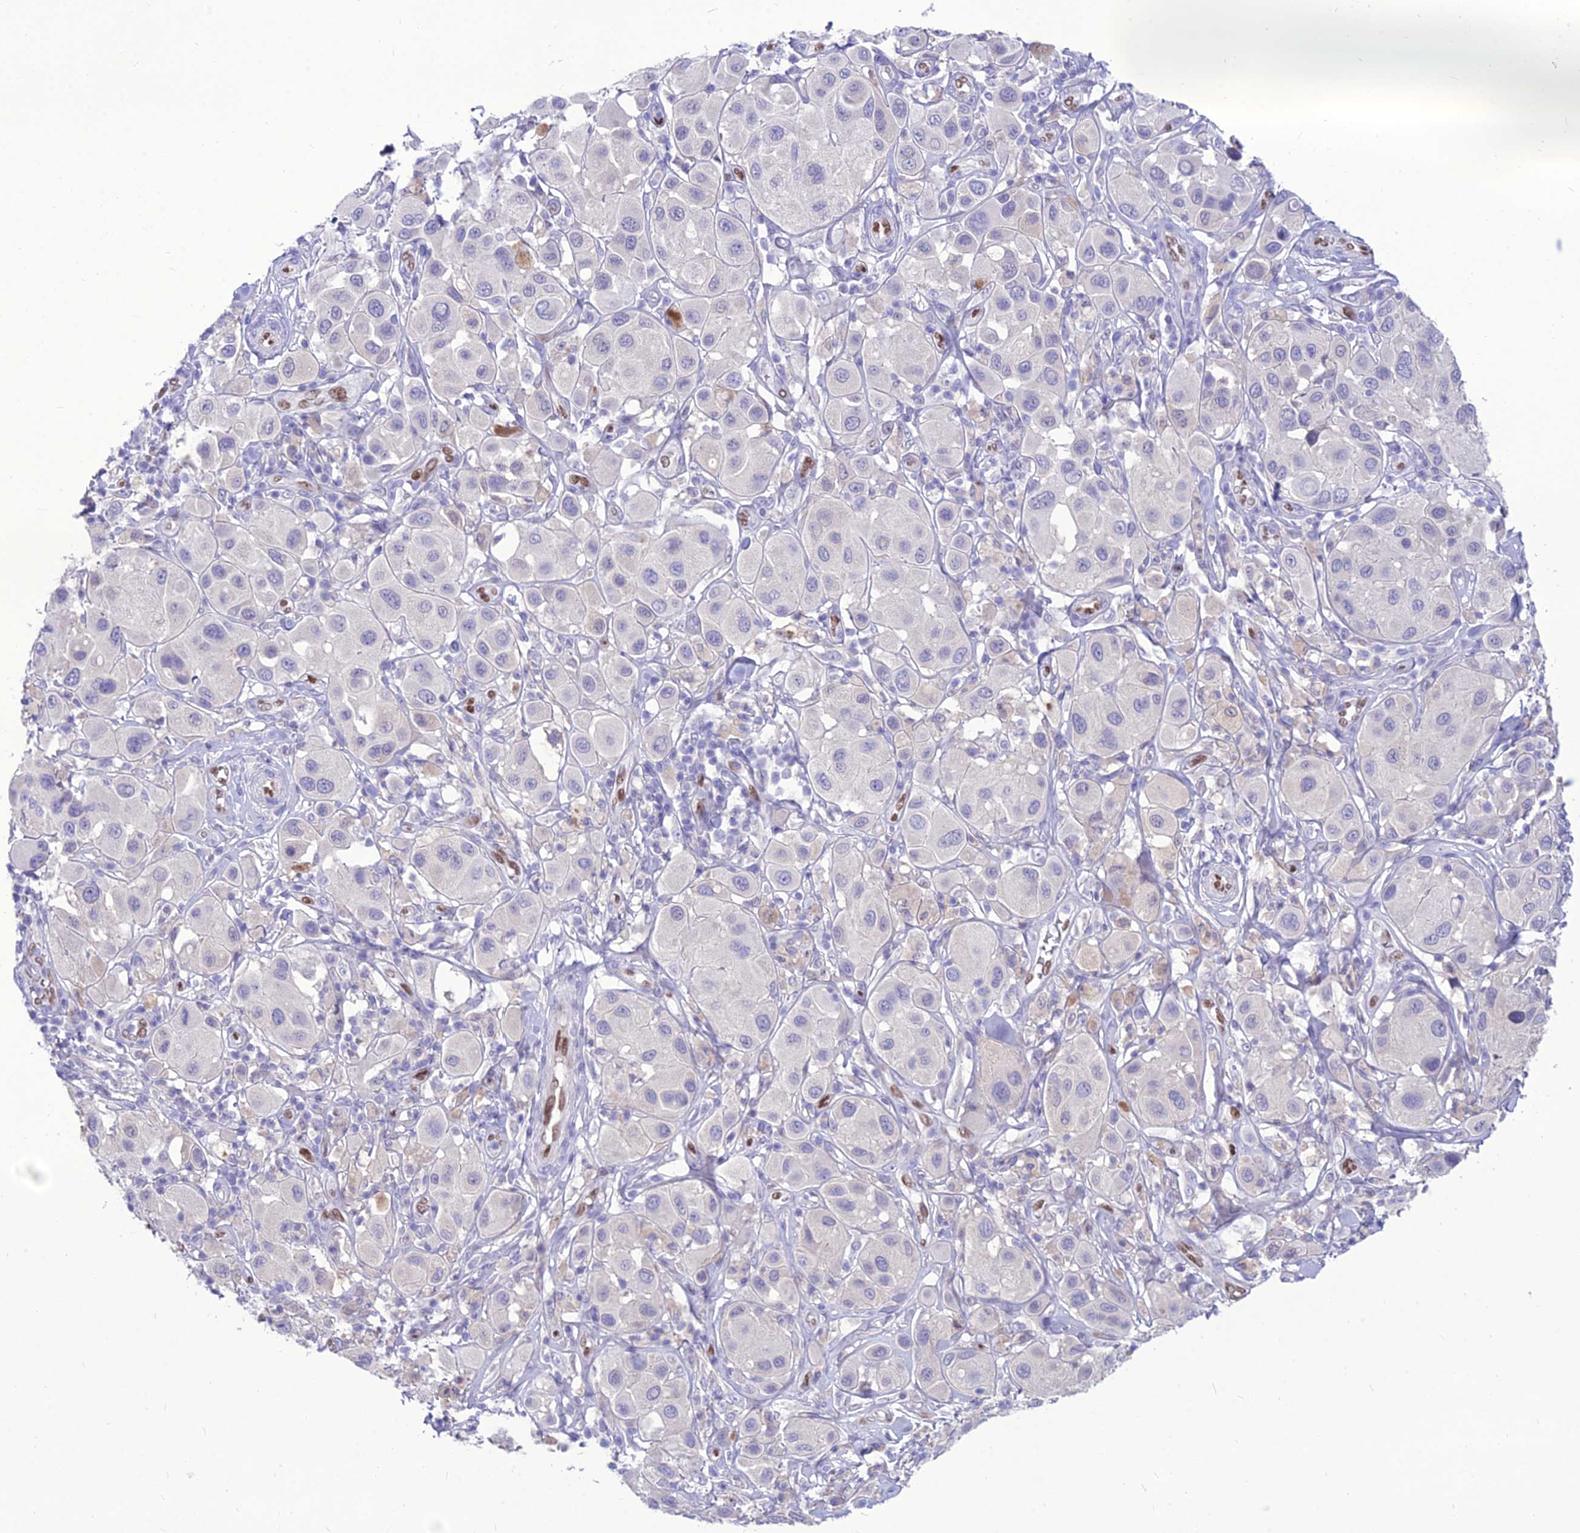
{"staining": {"intensity": "negative", "quantity": "none", "location": "none"}, "tissue": "melanoma", "cell_type": "Tumor cells", "image_type": "cancer", "snomed": [{"axis": "morphology", "description": "Malignant melanoma, Metastatic site"}, {"axis": "topography", "description": "Skin"}], "caption": "An IHC image of malignant melanoma (metastatic site) is shown. There is no staining in tumor cells of malignant melanoma (metastatic site).", "gene": "NOVA2", "patient": {"sex": "male", "age": 41}}